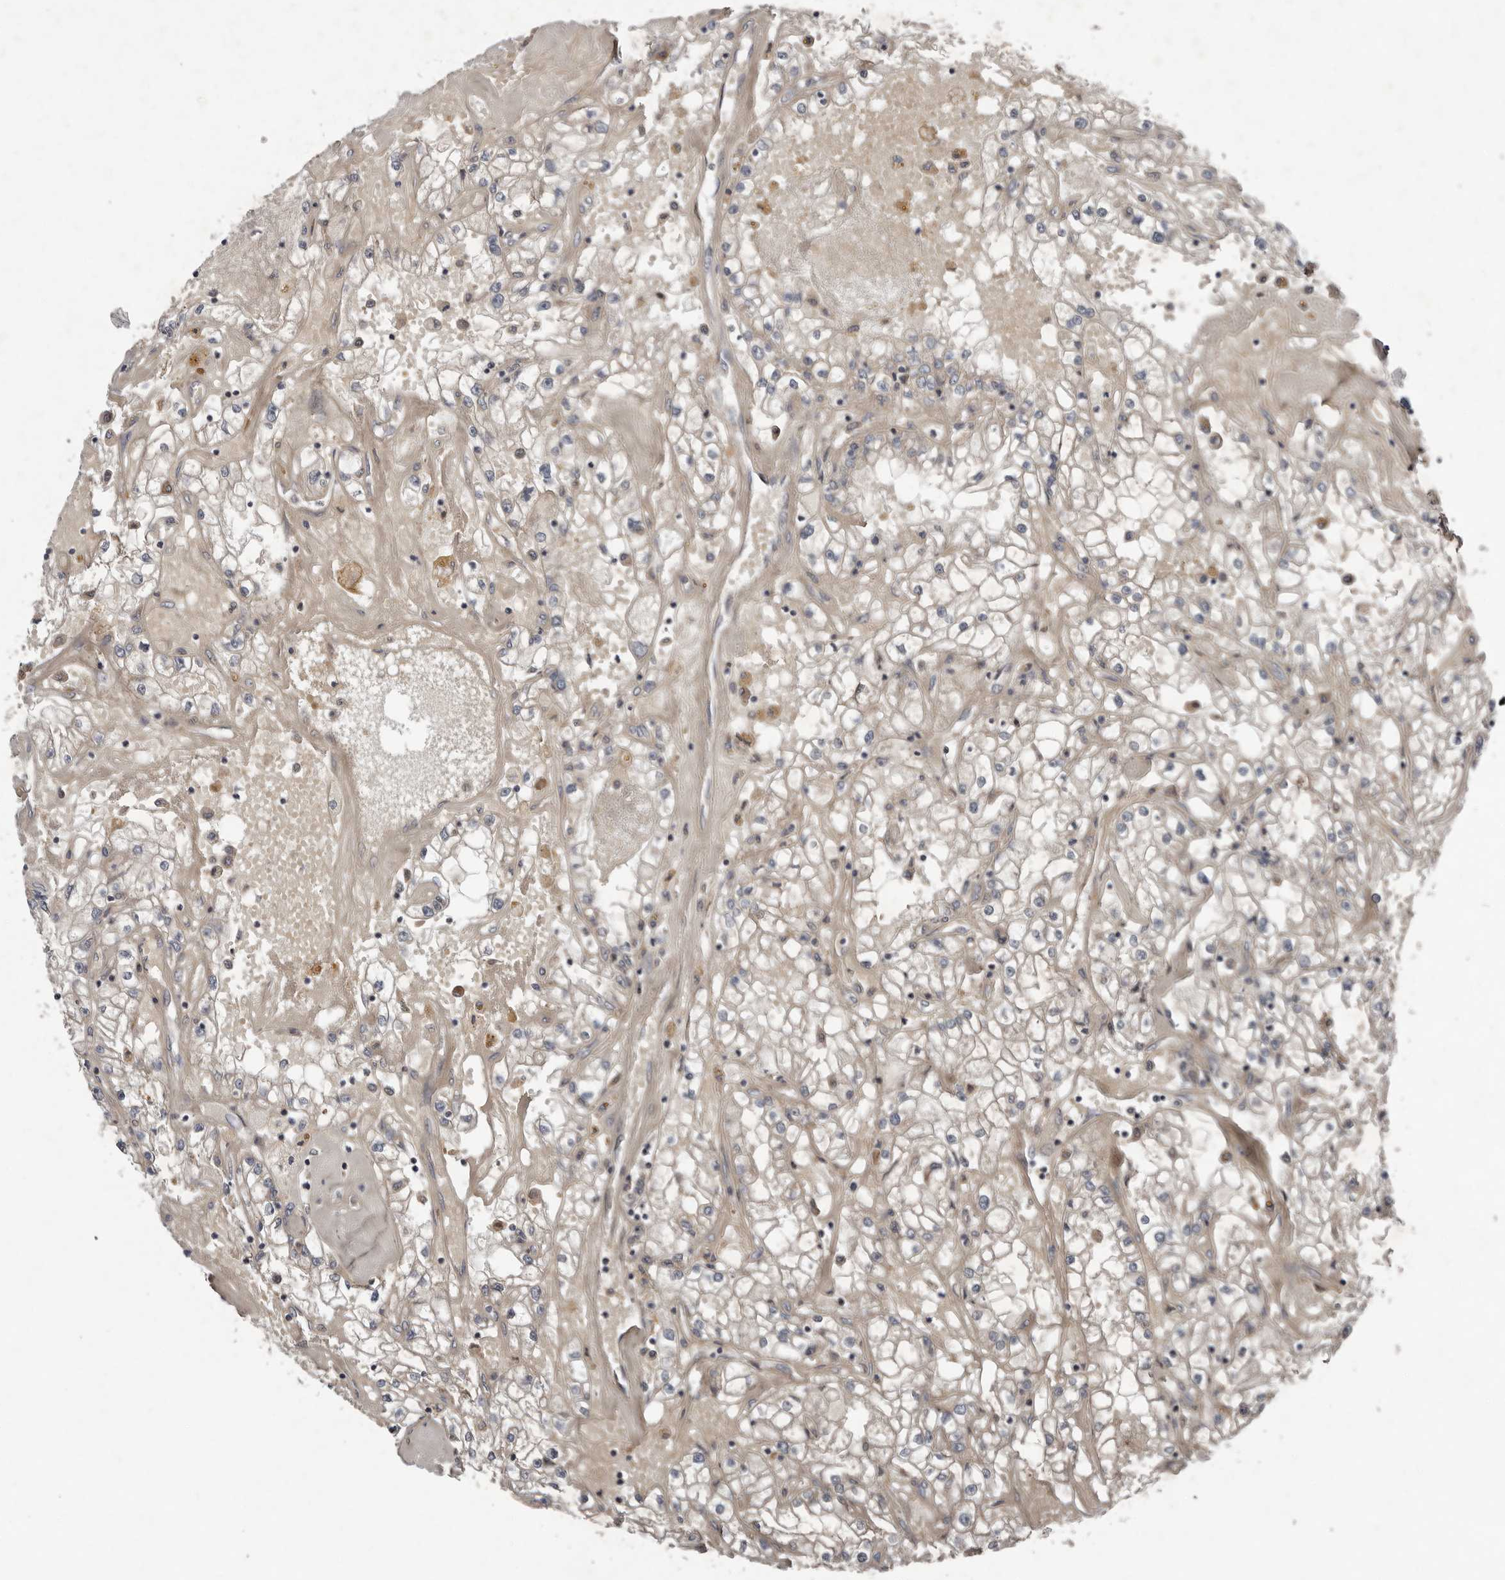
{"staining": {"intensity": "weak", "quantity": "<25%", "location": "cytoplasmic/membranous"}, "tissue": "renal cancer", "cell_type": "Tumor cells", "image_type": "cancer", "snomed": [{"axis": "morphology", "description": "Adenocarcinoma, NOS"}, {"axis": "topography", "description": "Kidney"}], "caption": "This is an IHC micrograph of renal cancer (adenocarcinoma). There is no expression in tumor cells.", "gene": "CHML", "patient": {"sex": "male", "age": 56}}